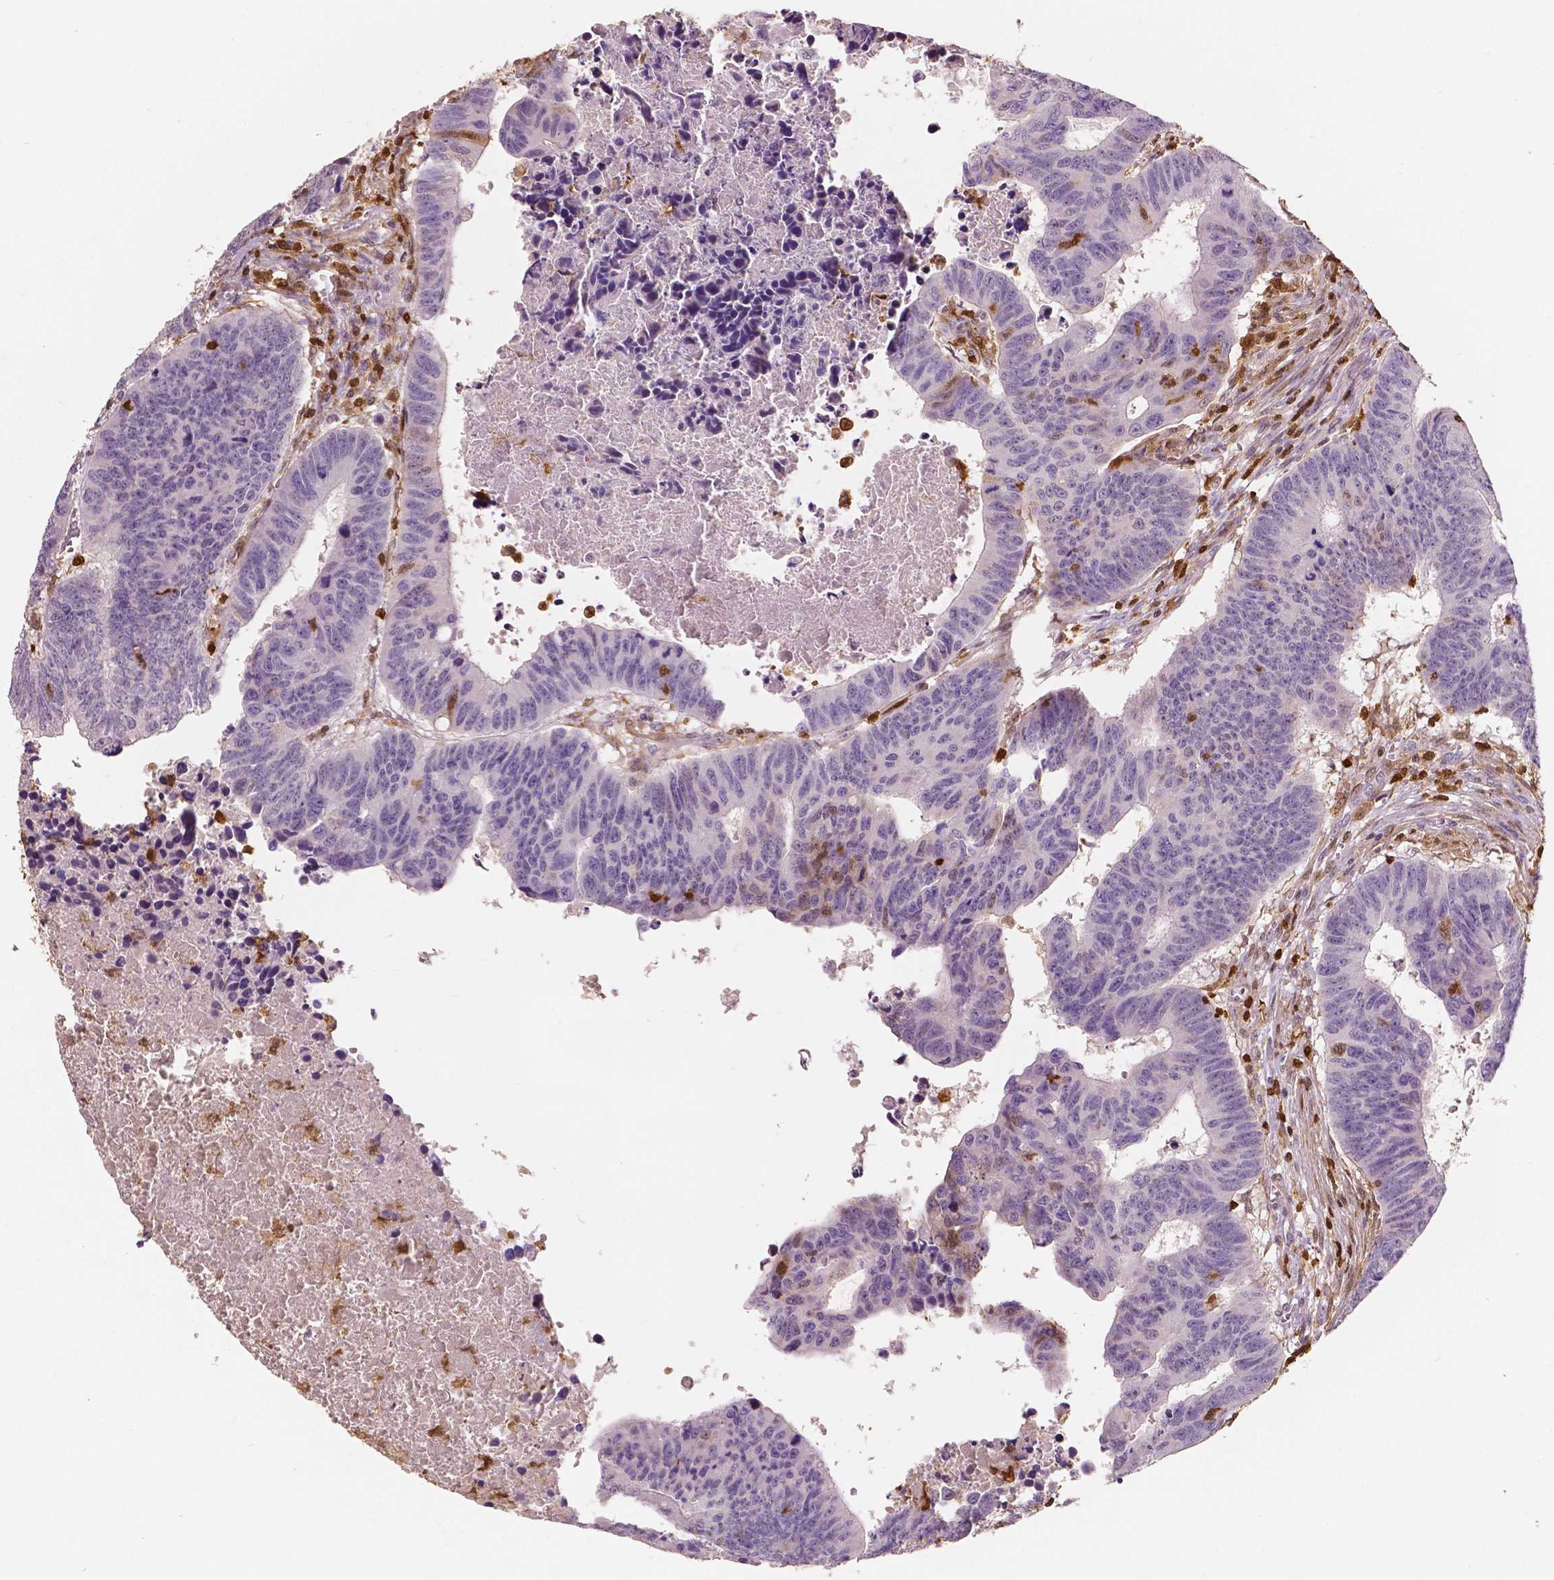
{"staining": {"intensity": "negative", "quantity": "none", "location": "none"}, "tissue": "colorectal cancer", "cell_type": "Tumor cells", "image_type": "cancer", "snomed": [{"axis": "morphology", "description": "Adenocarcinoma, NOS"}, {"axis": "topography", "description": "Rectum"}], "caption": "There is no significant staining in tumor cells of colorectal cancer (adenocarcinoma).", "gene": "S100A4", "patient": {"sex": "female", "age": 85}}